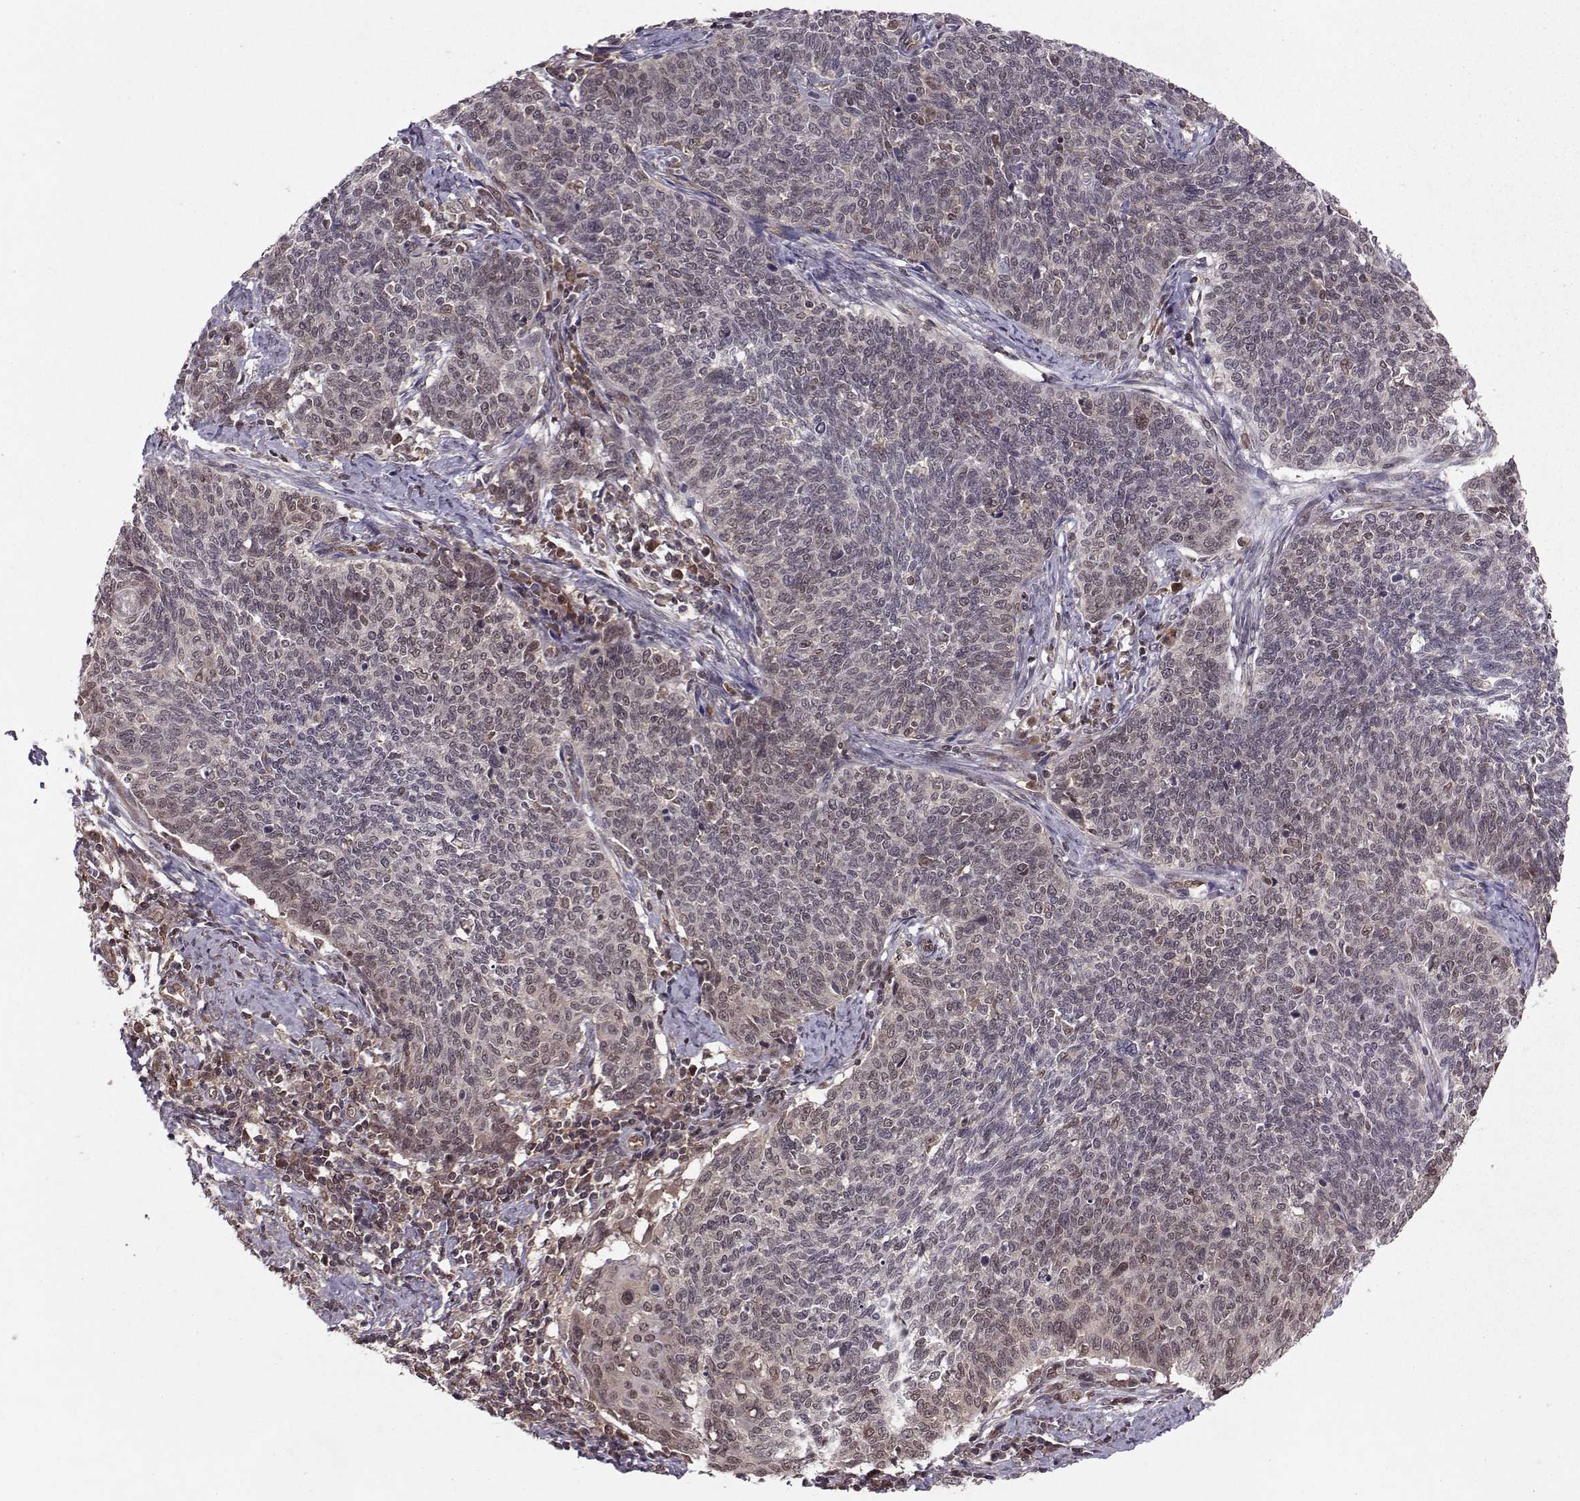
{"staining": {"intensity": "weak", "quantity": "<25%", "location": "cytoplasmic/membranous"}, "tissue": "cervical cancer", "cell_type": "Tumor cells", "image_type": "cancer", "snomed": [{"axis": "morphology", "description": "Squamous cell carcinoma, NOS"}, {"axis": "topography", "description": "Cervix"}], "caption": "Immunohistochemistry (IHC) of squamous cell carcinoma (cervical) demonstrates no expression in tumor cells.", "gene": "PPP2R2A", "patient": {"sex": "female", "age": 39}}